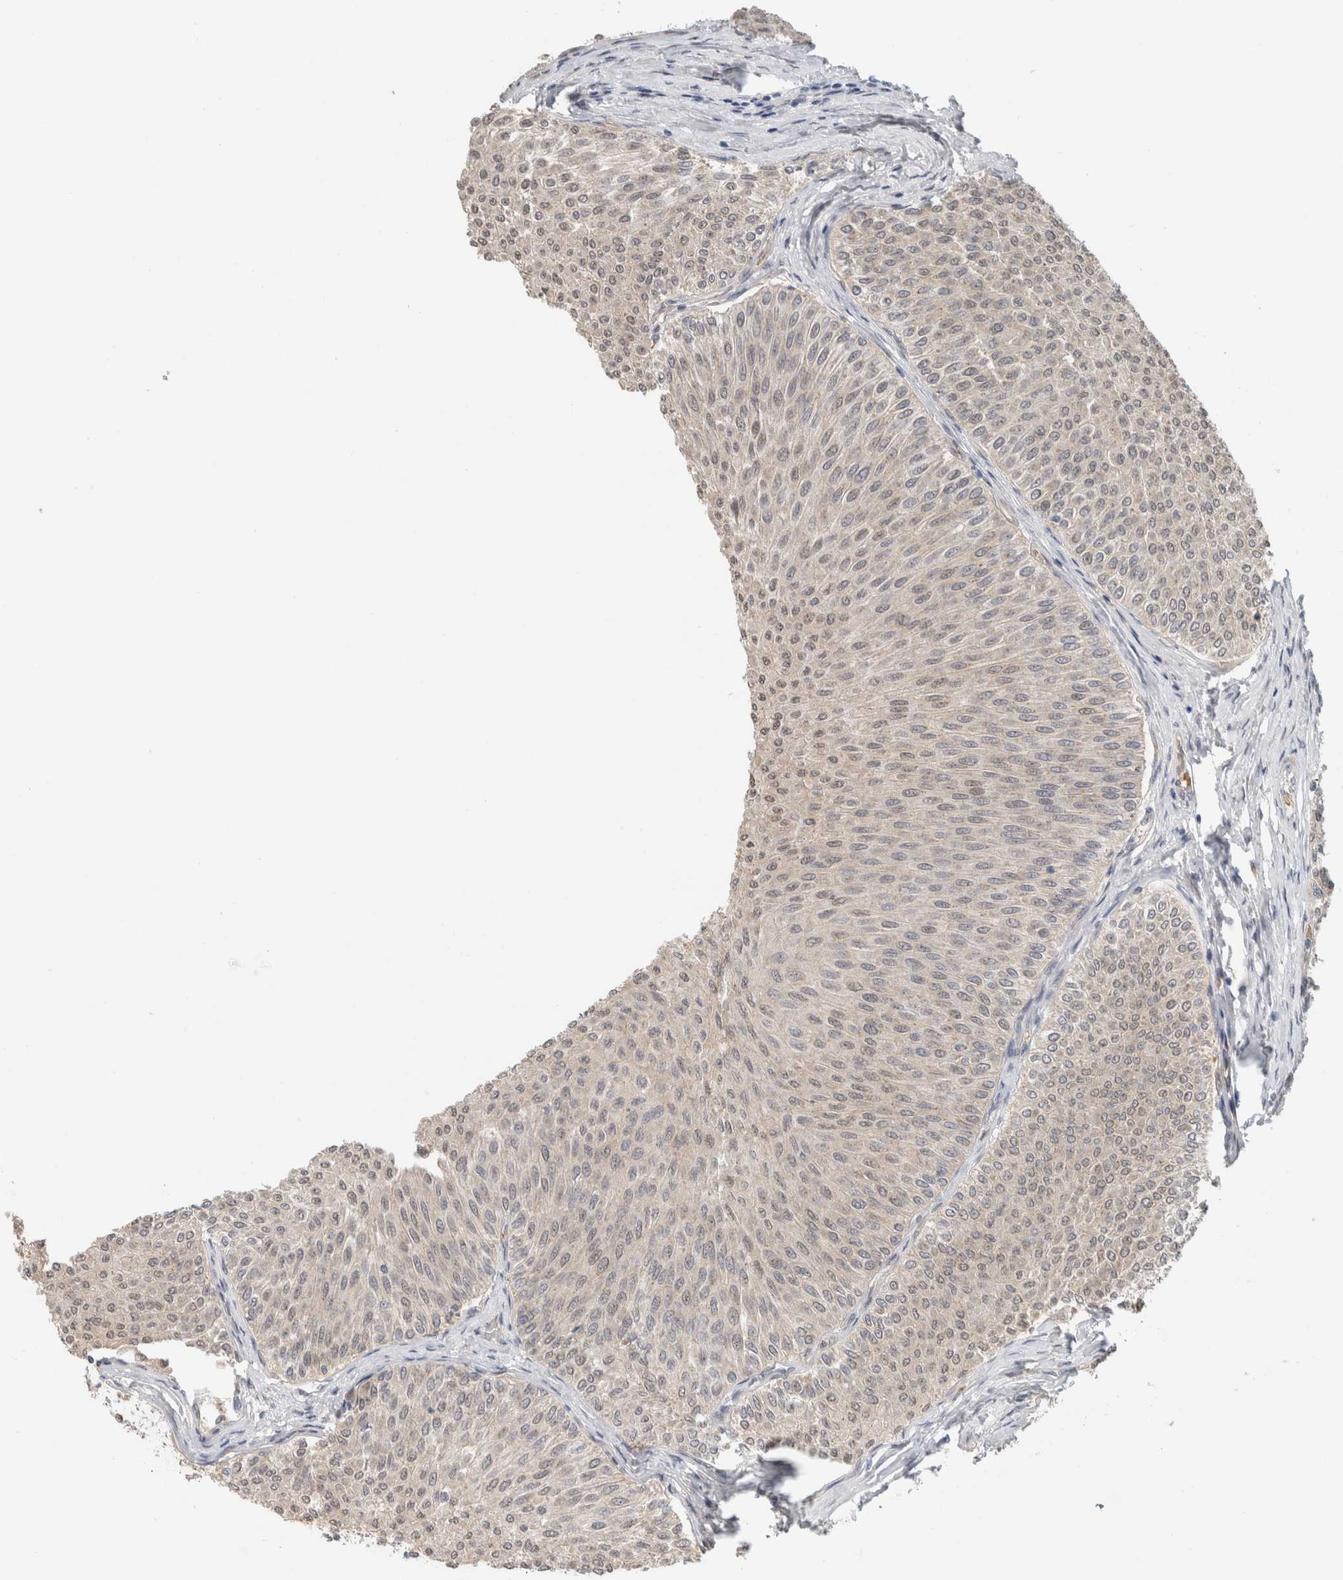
{"staining": {"intensity": "weak", "quantity": "25%-75%", "location": "nuclear"}, "tissue": "urothelial cancer", "cell_type": "Tumor cells", "image_type": "cancer", "snomed": [{"axis": "morphology", "description": "Urothelial carcinoma, Low grade"}, {"axis": "topography", "description": "Urinary bladder"}], "caption": "Brown immunohistochemical staining in human low-grade urothelial carcinoma exhibits weak nuclear staining in about 25%-75% of tumor cells.", "gene": "CRAT", "patient": {"sex": "male", "age": 78}}